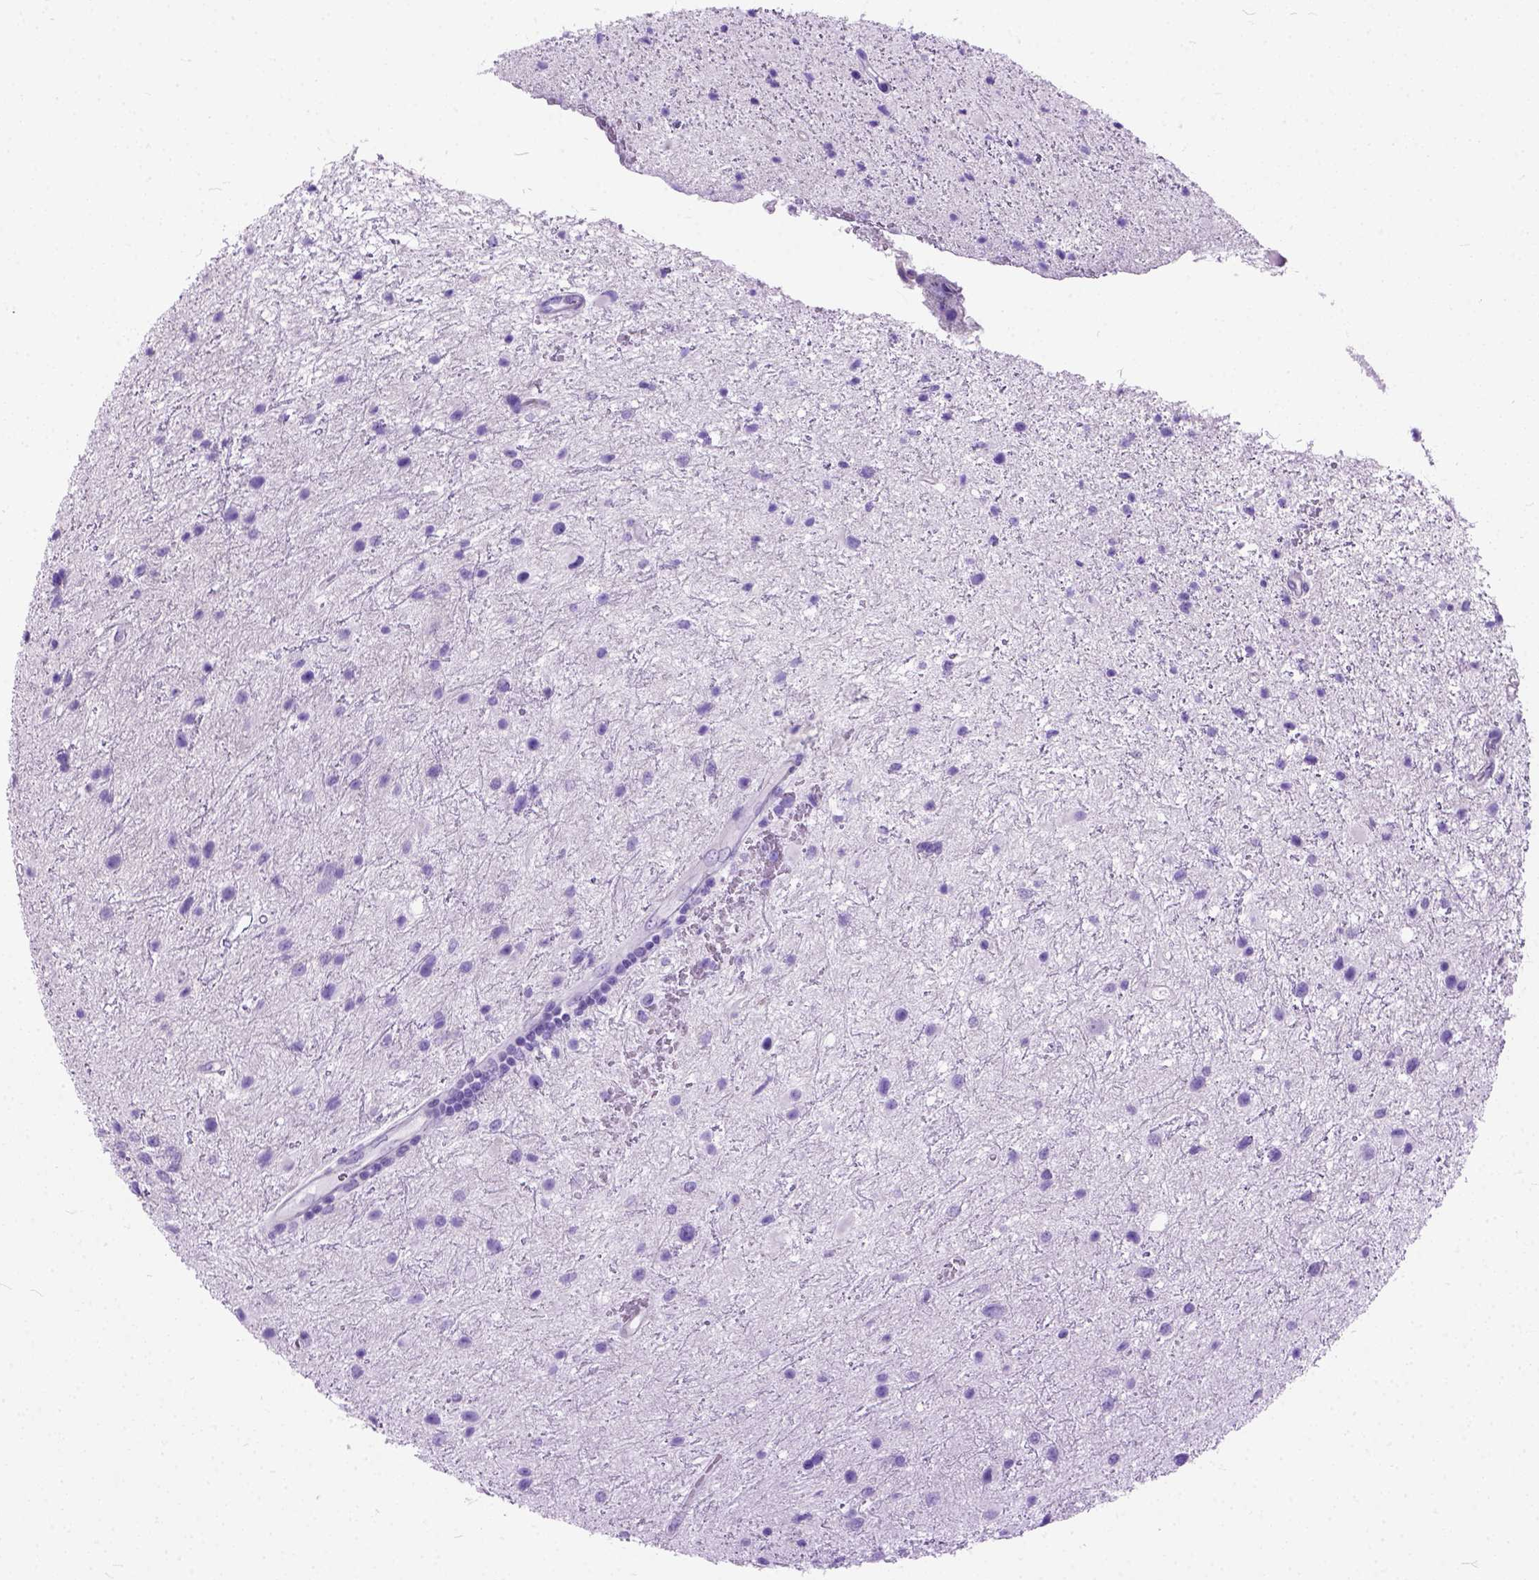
{"staining": {"intensity": "negative", "quantity": "none", "location": "none"}, "tissue": "glioma", "cell_type": "Tumor cells", "image_type": "cancer", "snomed": [{"axis": "morphology", "description": "Glioma, malignant, Low grade"}, {"axis": "topography", "description": "Brain"}], "caption": "IHC of malignant glioma (low-grade) demonstrates no staining in tumor cells. (DAB (3,3'-diaminobenzidine) IHC visualized using brightfield microscopy, high magnification).", "gene": "ODAD3", "patient": {"sex": "female", "age": 32}}